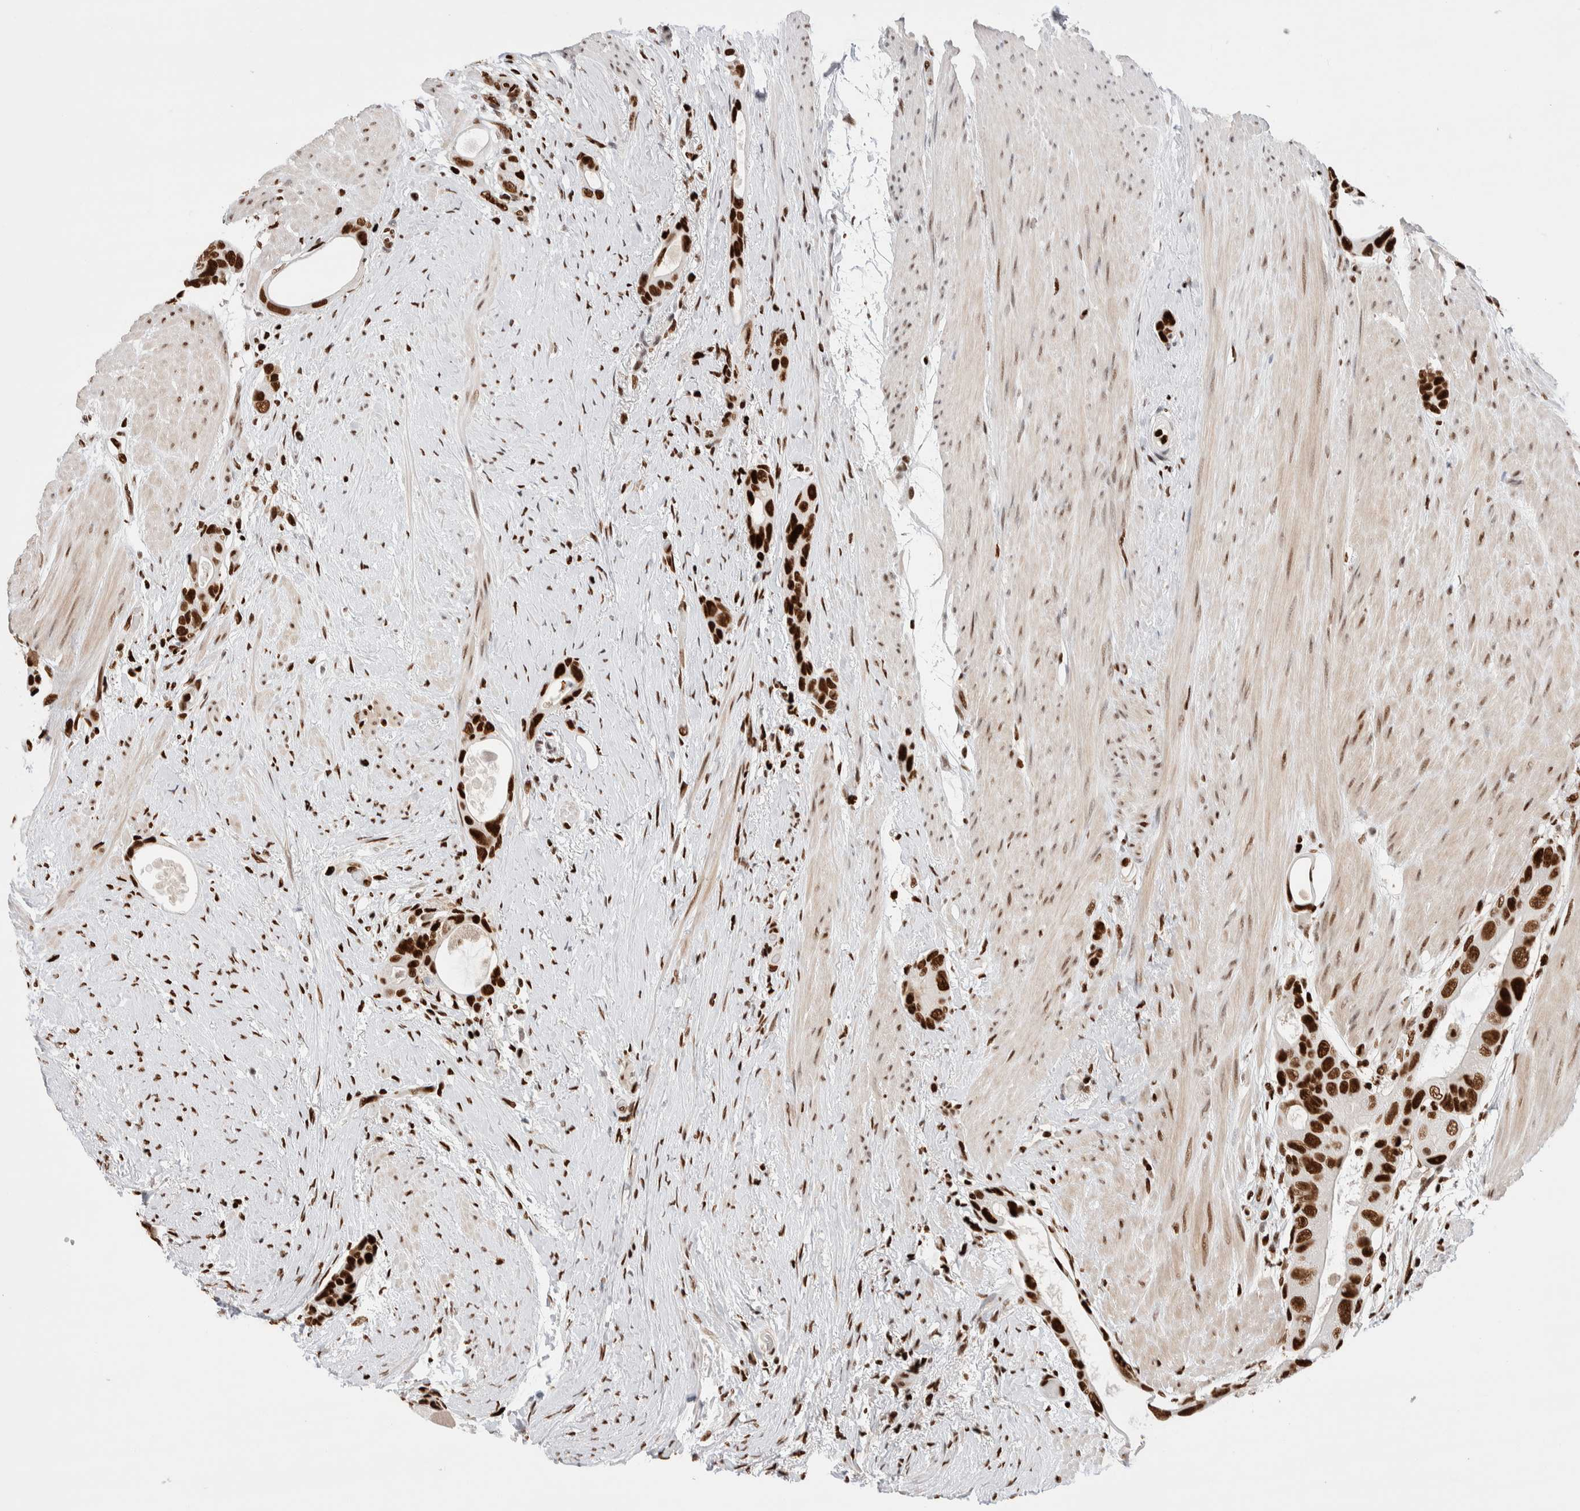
{"staining": {"intensity": "strong", "quantity": ">75%", "location": "nuclear"}, "tissue": "colorectal cancer", "cell_type": "Tumor cells", "image_type": "cancer", "snomed": [{"axis": "morphology", "description": "Adenocarcinoma, NOS"}, {"axis": "topography", "description": "Rectum"}], "caption": "Approximately >75% of tumor cells in human colorectal adenocarcinoma reveal strong nuclear protein expression as visualized by brown immunohistochemical staining.", "gene": "RNASEK-C17orf49", "patient": {"sex": "male", "age": 51}}